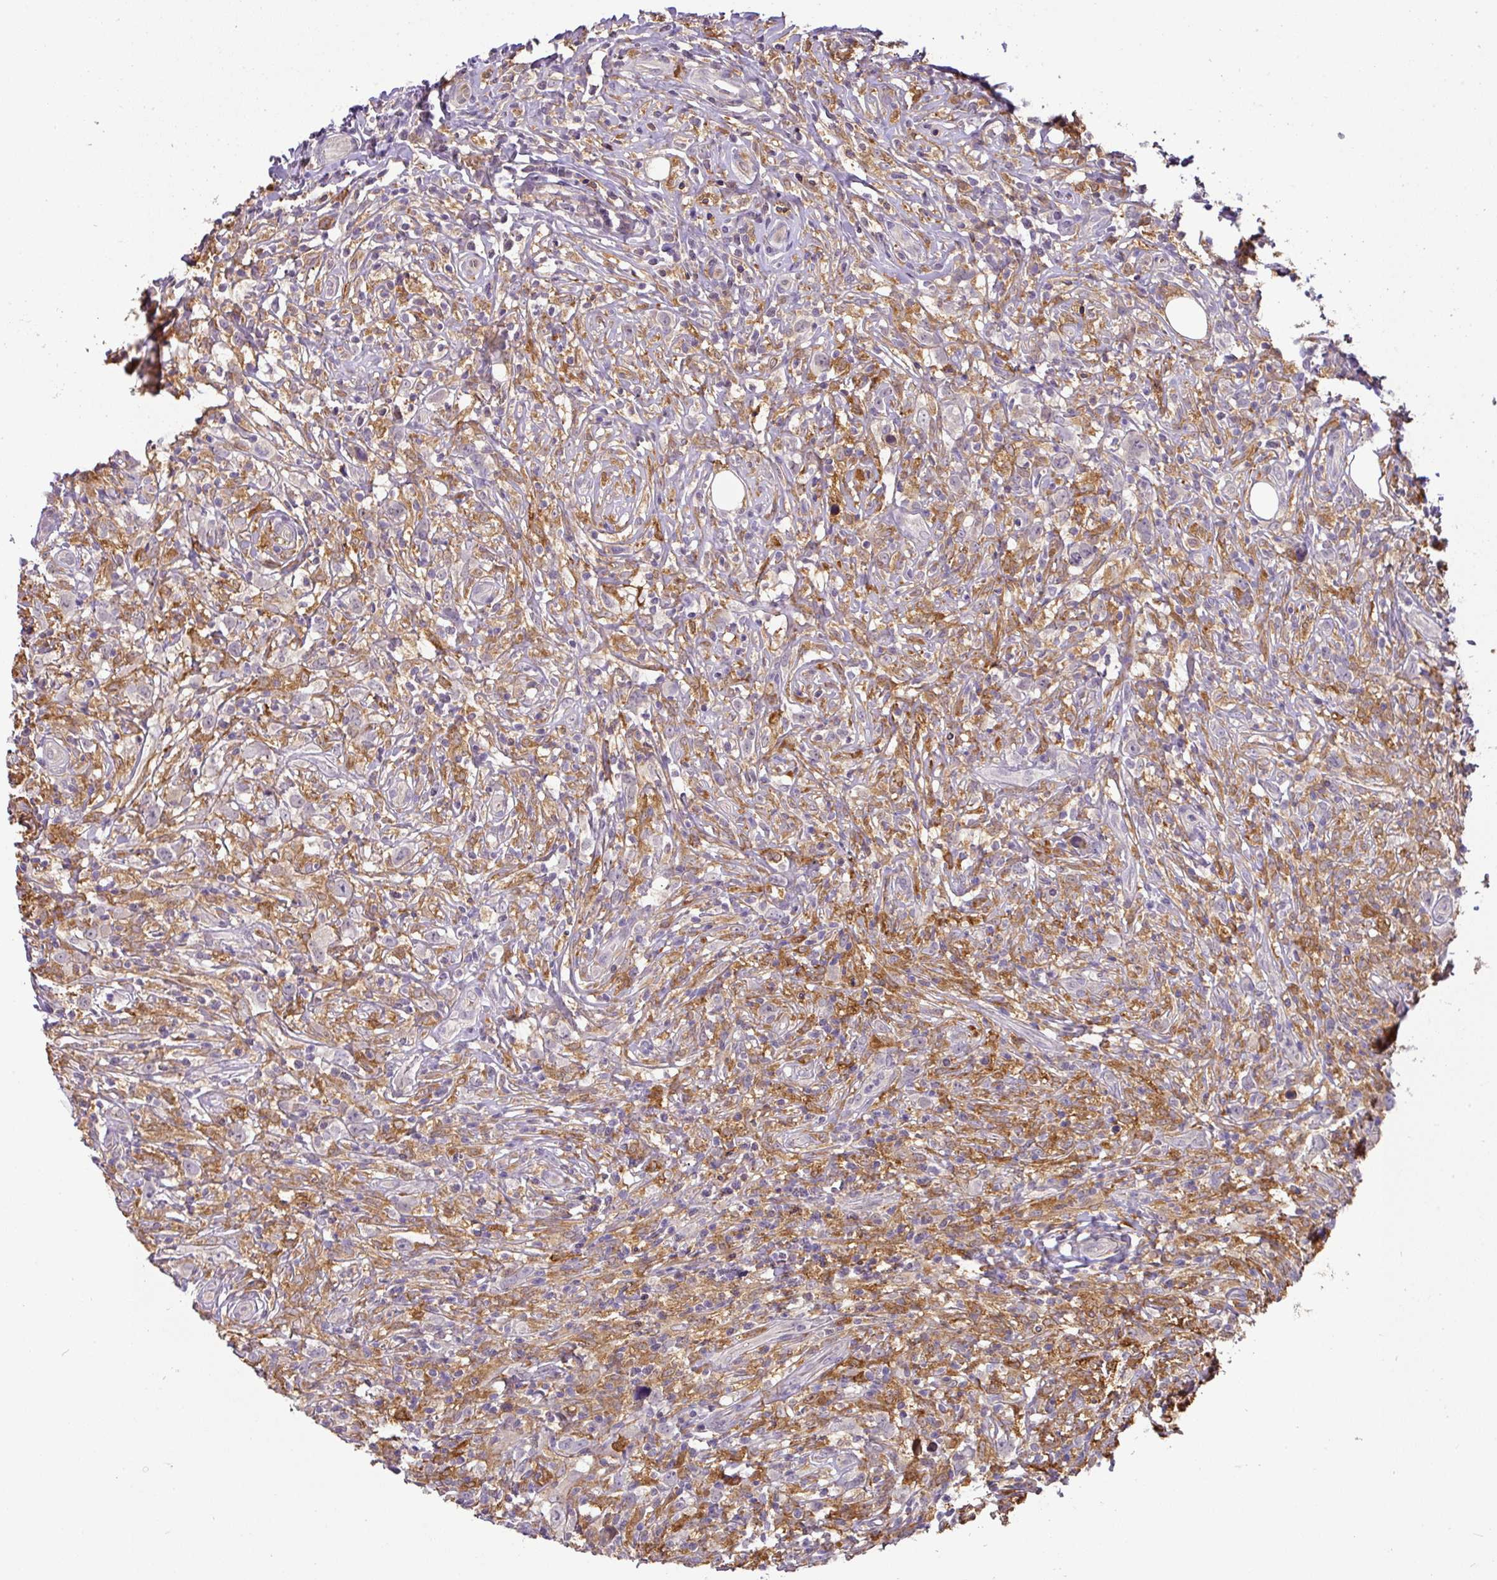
{"staining": {"intensity": "negative", "quantity": "none", "location": "none"}, "tissue": "lymphoma", "cell_type": "Tumor cells", "image_type": "cancer", "snomed": [{"axis": "morphology", "description": "Hodgkin's disease, NOS"}, {"axis": "topography", "description": "No Tissue"}], "caption": "High magnification brightfield microscopy of lymphoma stained with DAB (brown) and counterstained with hematoxylin (blue): tumor cells show no significant expression. The staining is performed using DAB (3,3'-diaminobenzidine) brown chromogen with nuclei counter-stained in using hematoxylin.", "gene": "GCNT7", "patient": {"sex": "female", "age": 21}}